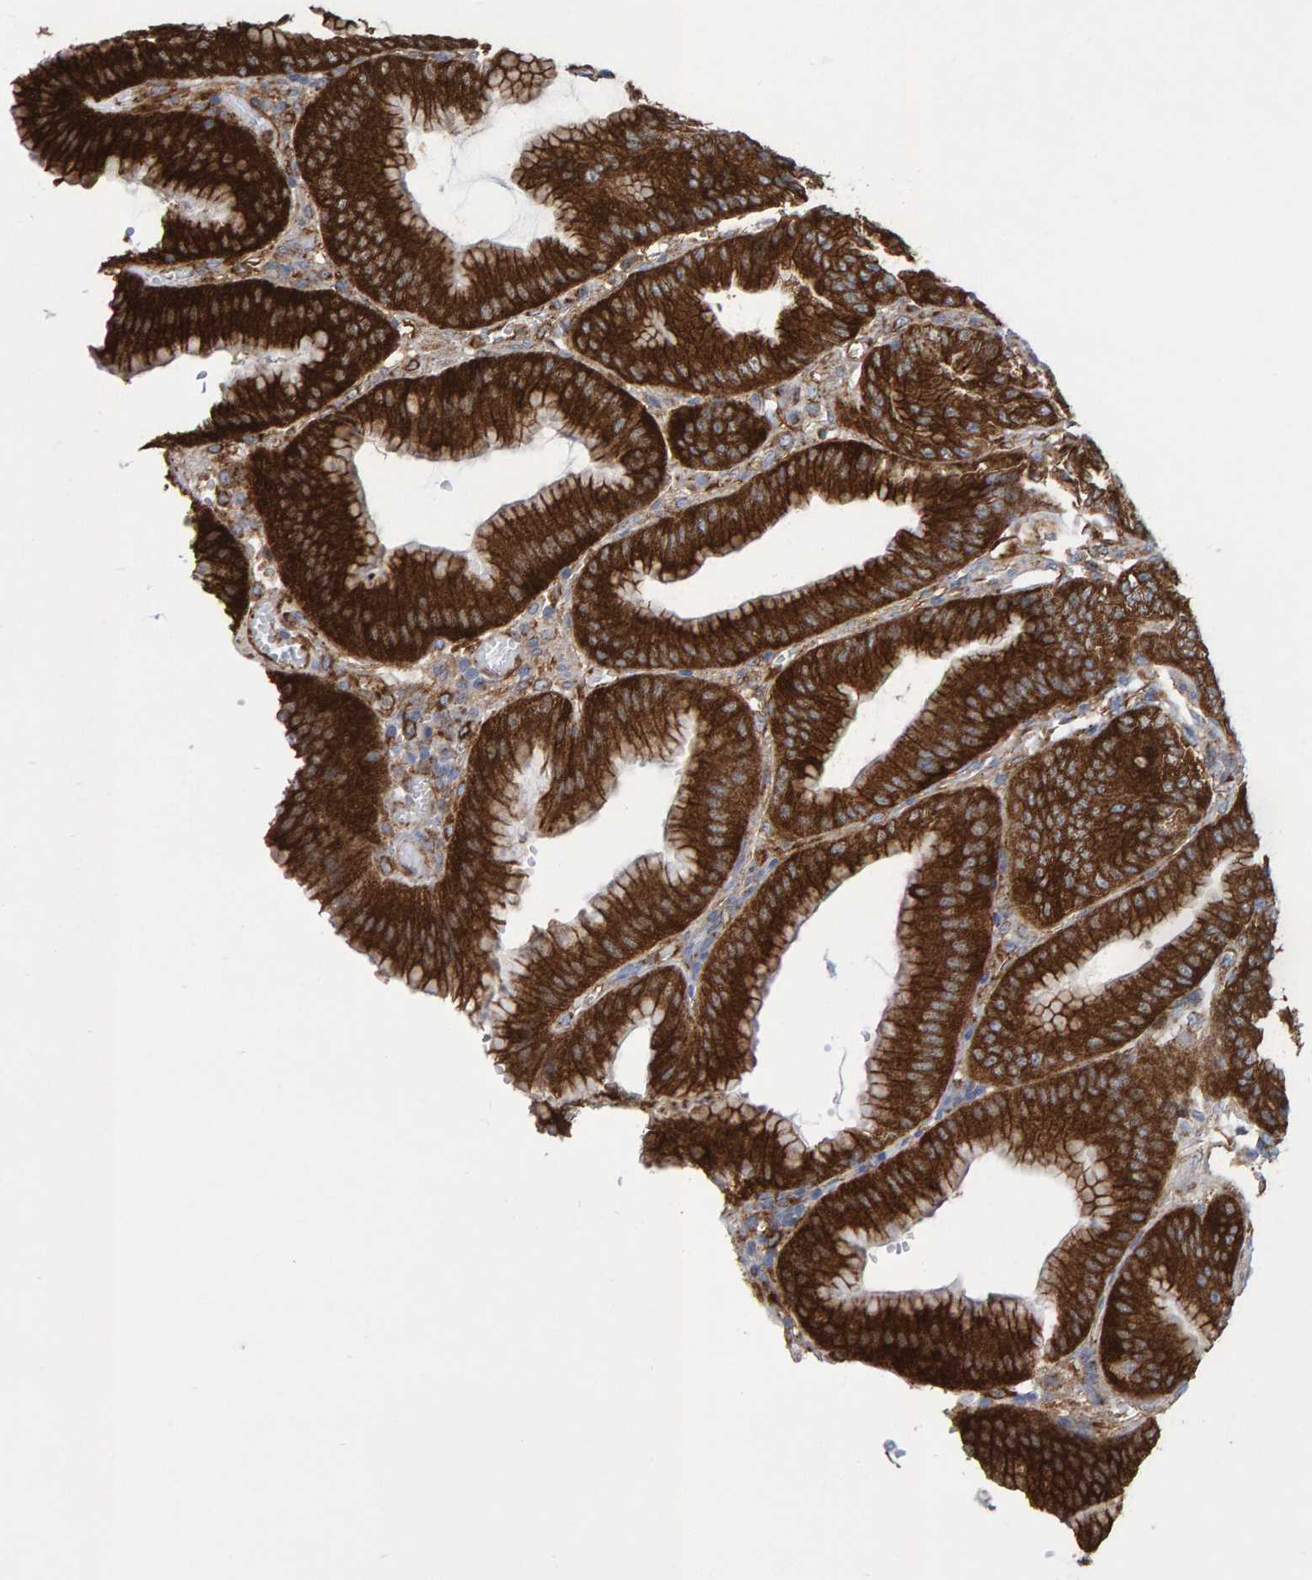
{"staining": {"intensity": "strong", "quantity": ">75%", "location": "cytoplasmic/membranous"}, "tissue": "stomach", "cell_type": "Glandular cells", "image_type": "normal", "snomed": [{"axis": "morphology", "description": "Normal tissue, NOS"}, {"axis": "topography", "description": "Stomach, lower"}], "caption": "Stomach stained with a brown dye demonstrates strong cytoplasmic/membranous positive staining in about >75% of glandular cells.", "gene": "MVP", "patient": {"sex": "male", "age": 71}}